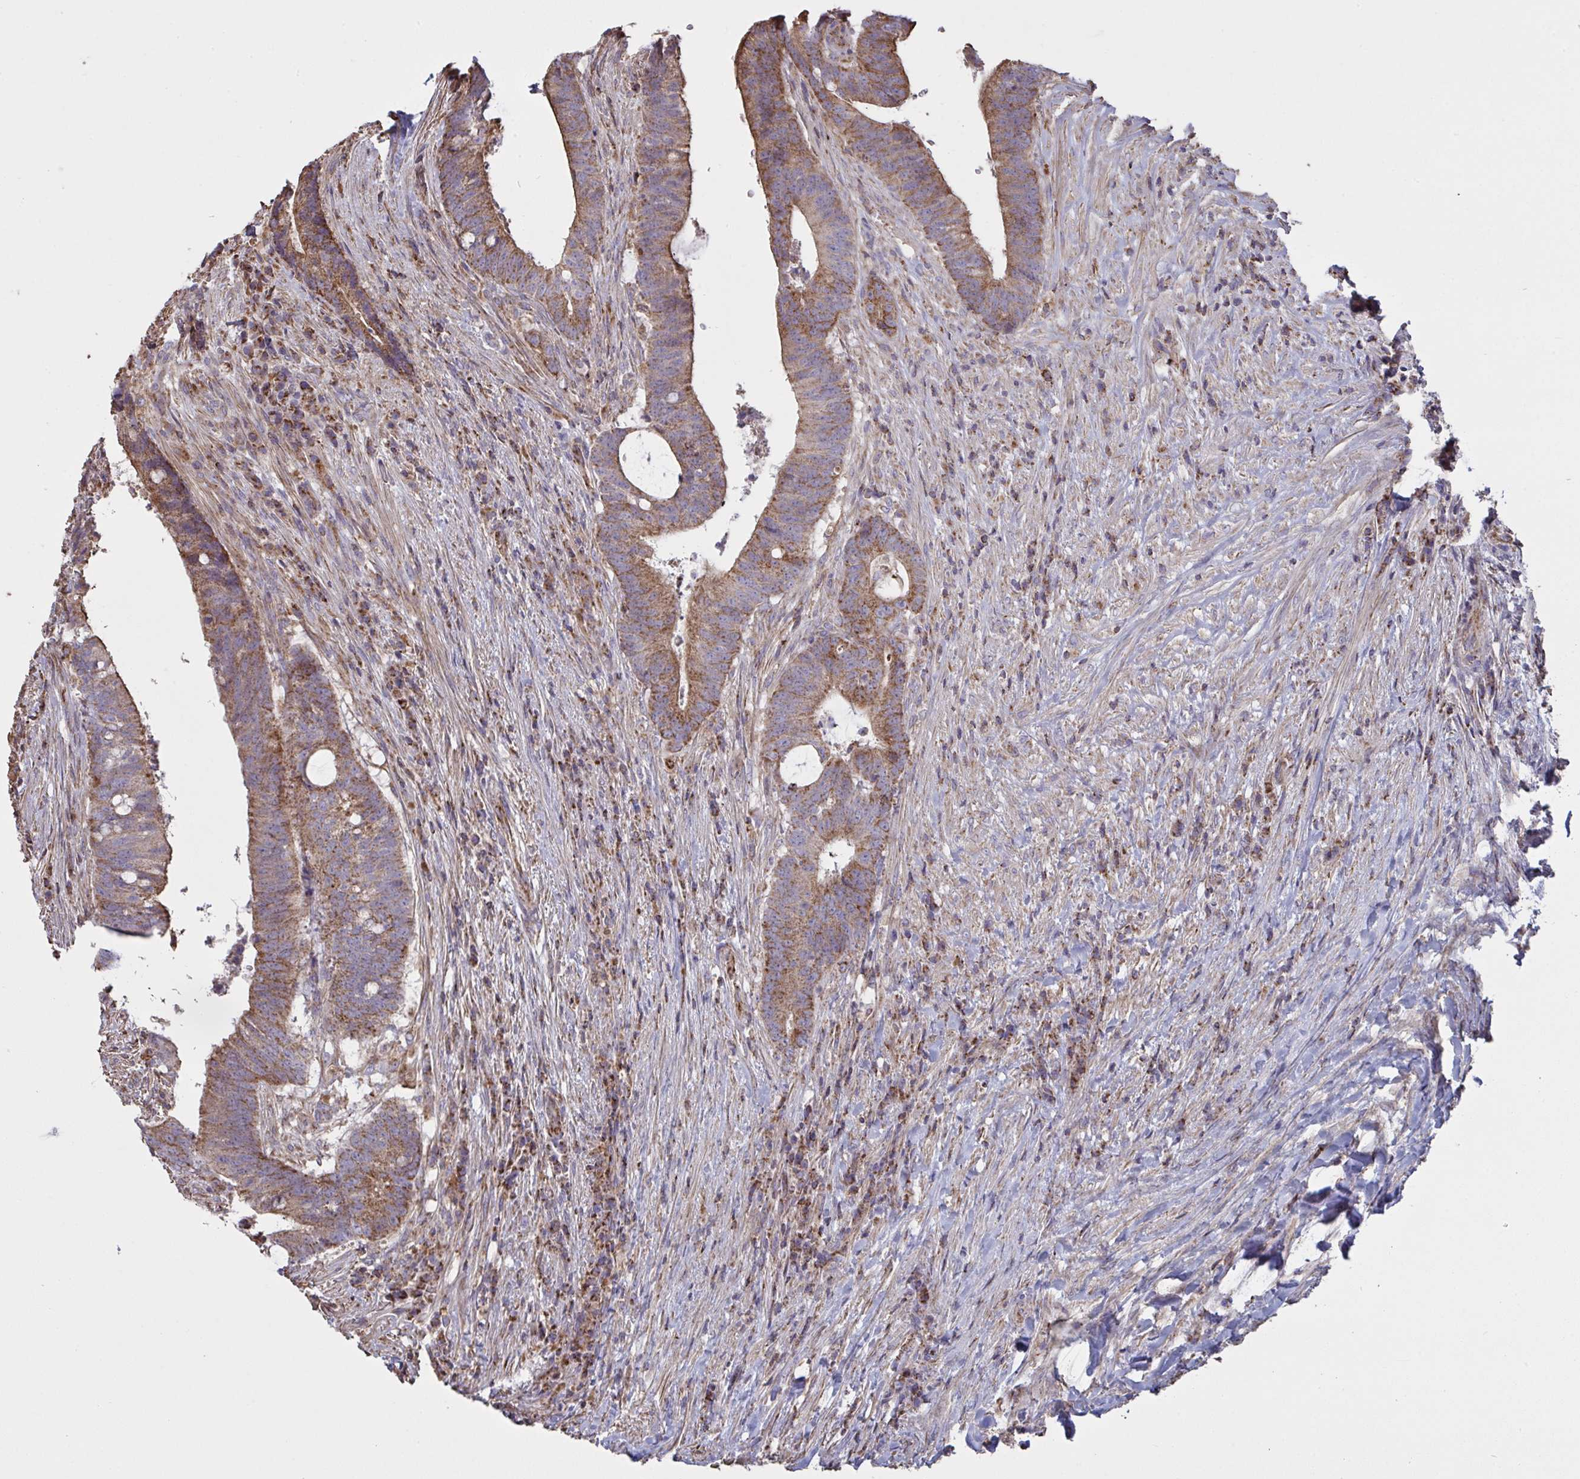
{"staining": {"intensity": "moderate", "quantity": ">75%", "location": "cytoplasmic/membranous"}, "tissue": "colorectal cancer", "cell_type": "Tumor cells", "image_type": "cancer", "snomed": [{"axis": "morphology", "description": "Adenocarcinoma, NOS"}, {"axis": "topography", "description": "Colon"}], "caption": "This histopathology image displays adenocarcinoma (colorectal) stained with immunohistochemistry (IHC) to label a protein in brown. The cytoplasmic/membranous of tumor cells show moderate positivity for the protein. Nuclei are counter-stained blue.", "gene": "MICOS10", "patient": {"sex": "female", "age": 43}}